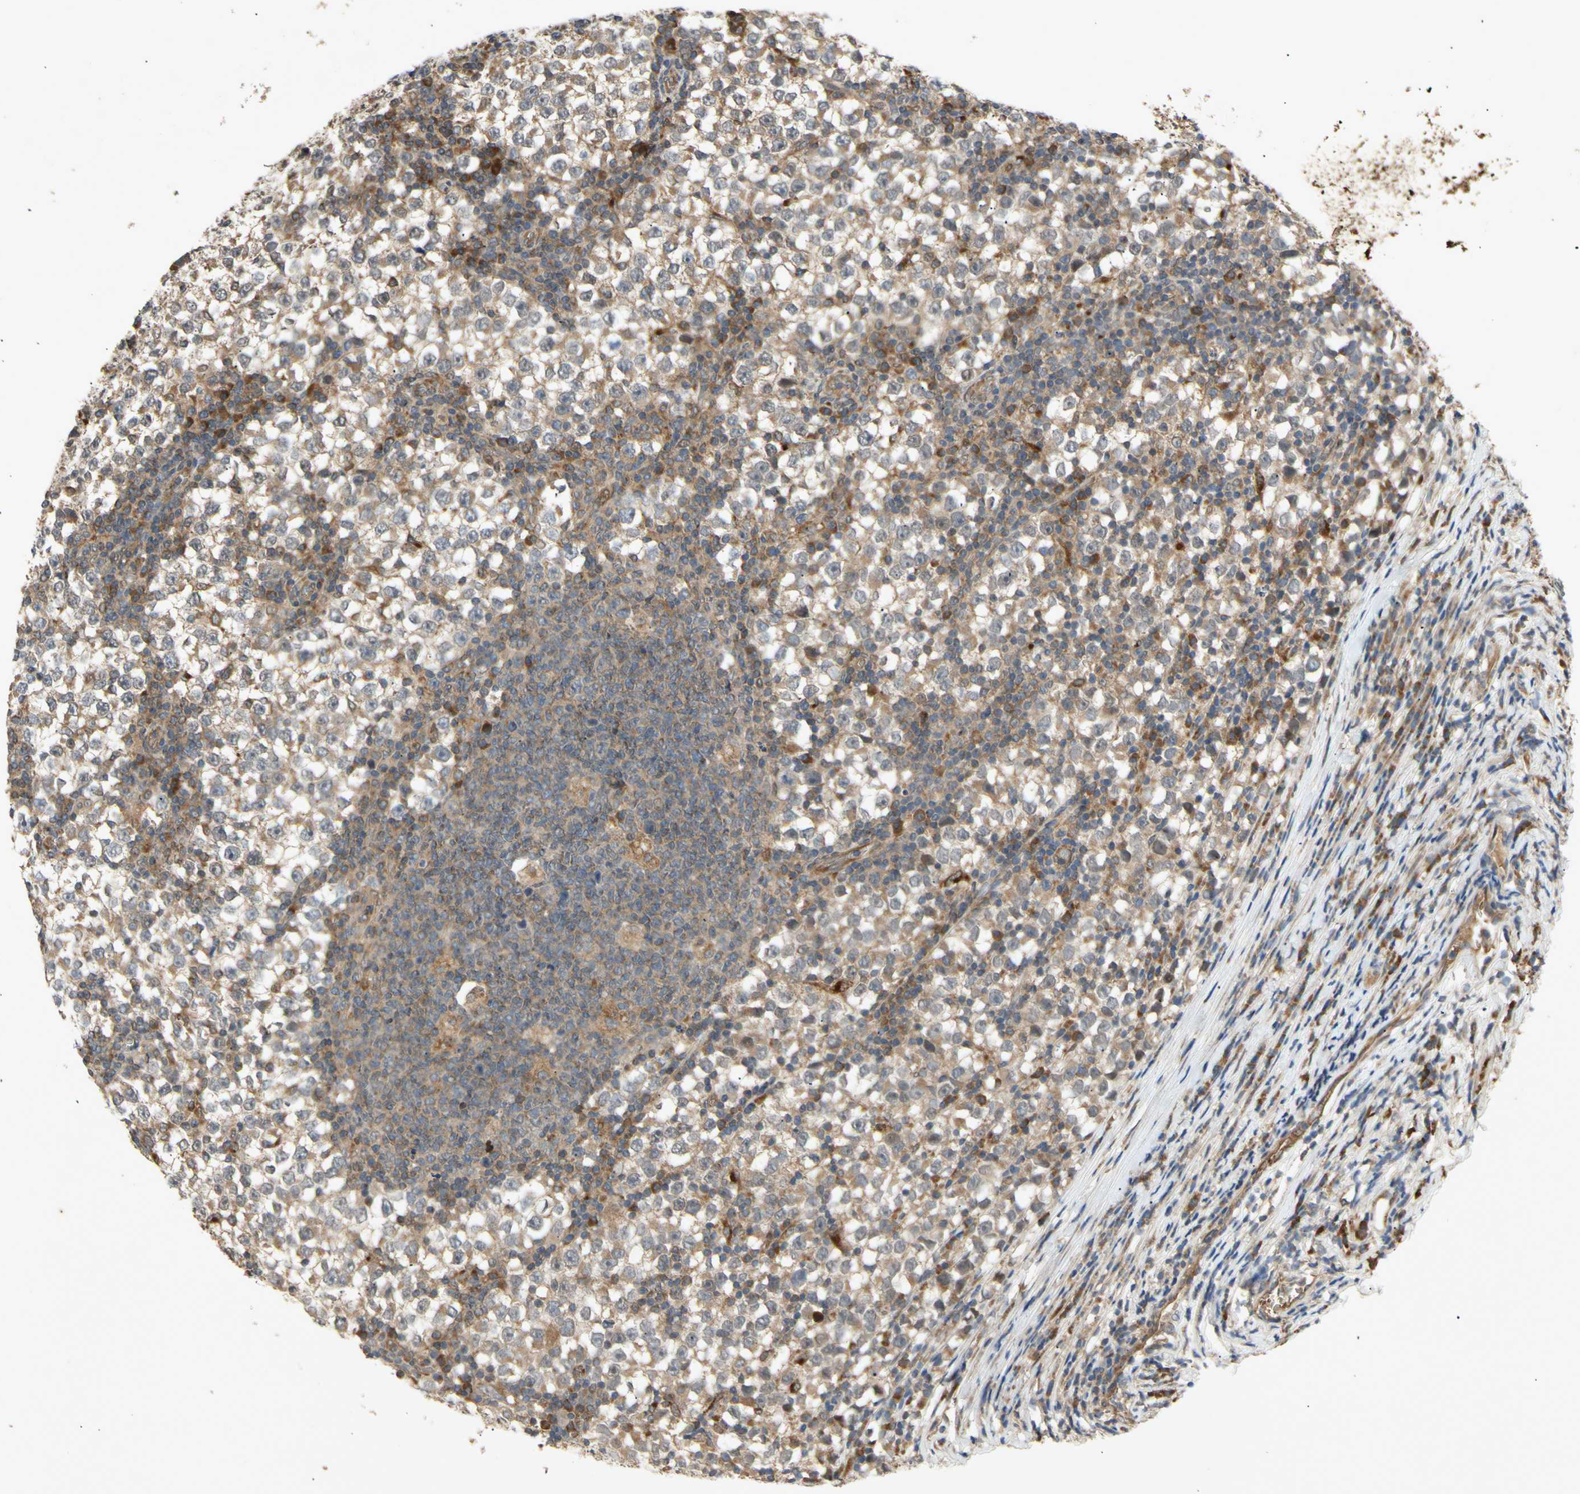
{"staining": {"intensity": "weak", "quantity": ">75%", "location": "cytoplasmic/membranous"}, "tissue": "testis cancer", "cell_type": "Tumor cells", "image_type": "cancer", "snomed": [{"axis": "morphology", "description": "Seminoma, NOS"}, {"axis": "topography", "description": "Testis"}], "caption": "A high-resolution image shows immunohistochemistry staining of testis cancer (seminoma), which reveals weak cytoplasmic/membranous staining in approximately >75% of tumor cells.", "gene": "PKN1", "patient": {"sex": "male", "age": 65}}